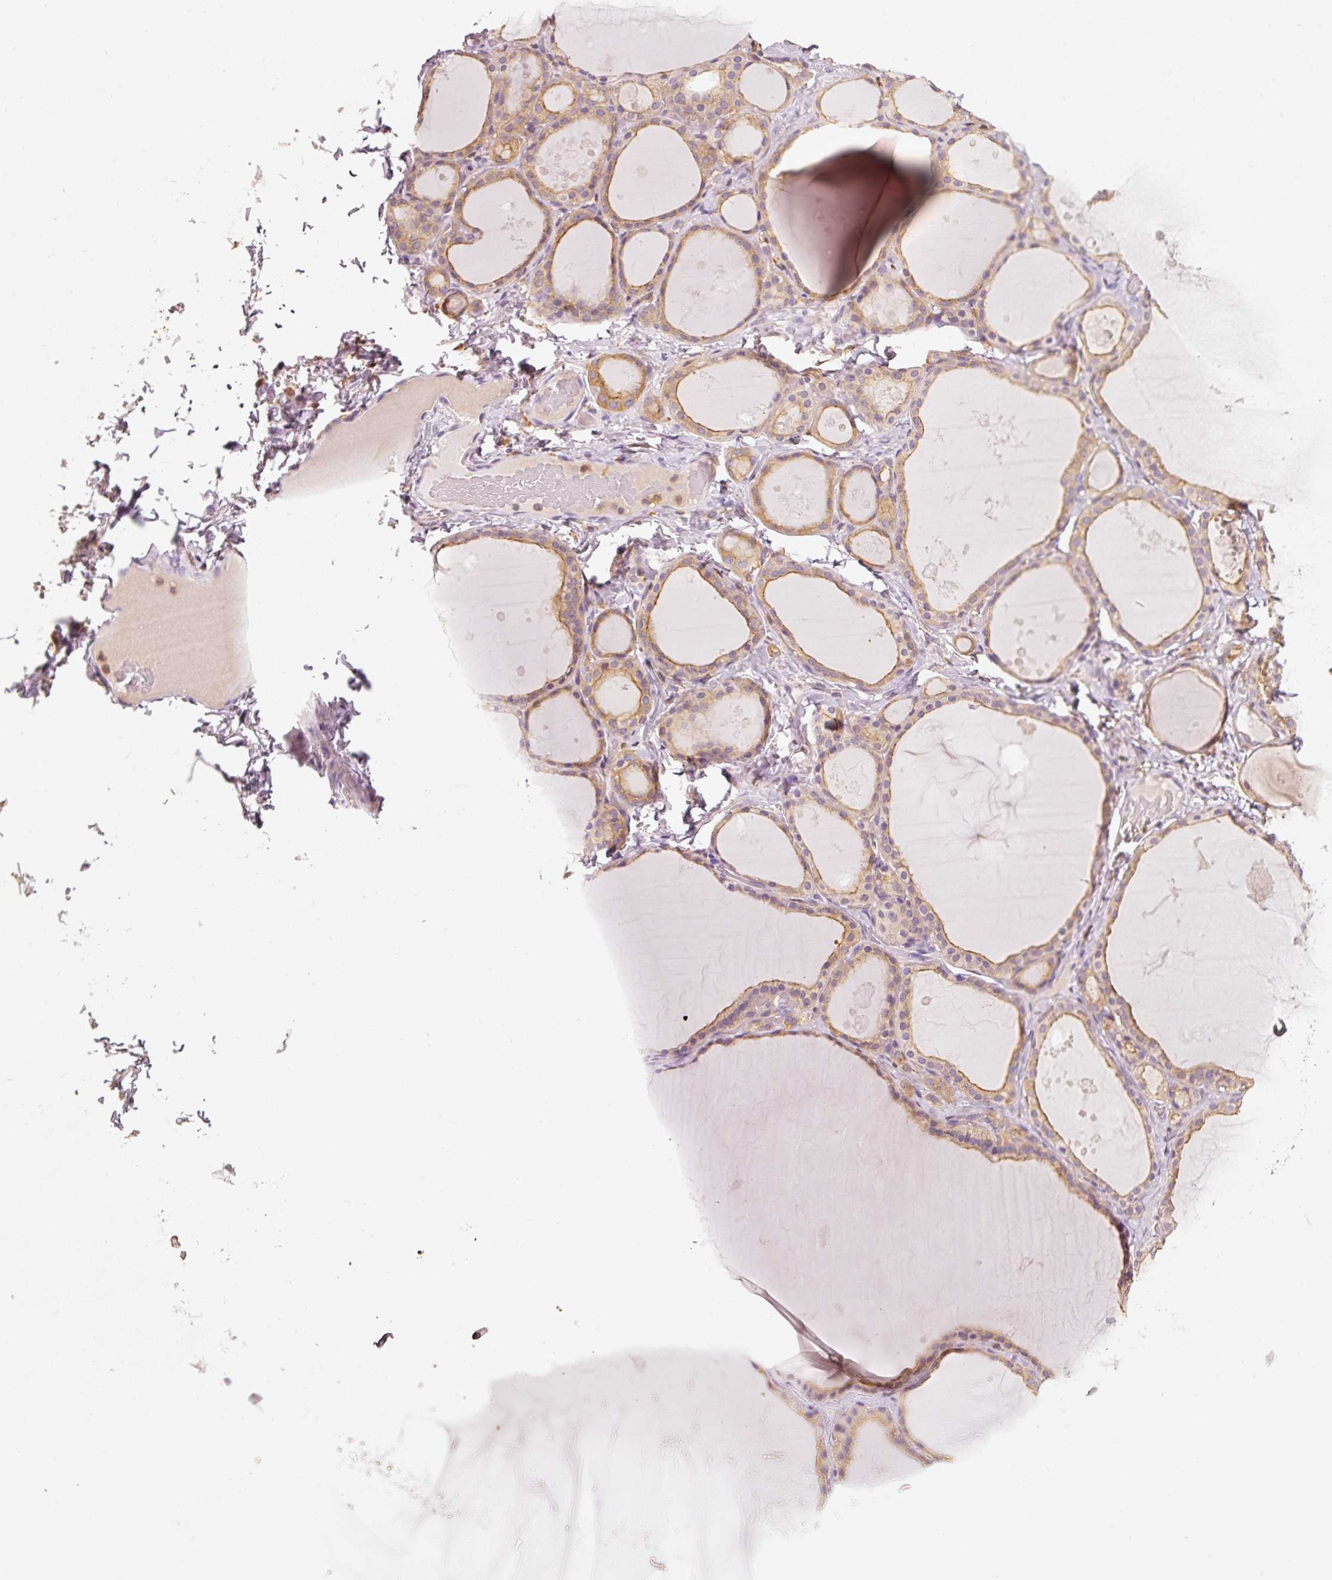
{"staining": {"intensity": "moderate", "quantity": "25%-75%", "location": "cytoplasmic/membranous"}, "tissue": "thyroid gland", "cell_type": "Glandular cells", "image_type": "normal", "snomed": [{"axis": "morphology", "description": "Normal tissue, NOS"}, {"axis": "topography", "description": "Thyroid gland"}], "caption": "Immunohistochemical staining of benign thyroid gland reveals moderate cytoplasmic/membranous protein expression in about 25%-75% of glandular cells. Nuclei are stained in blue.", "gene": "IQGAP2", "patient": {"sex": "male", "age": 56}}